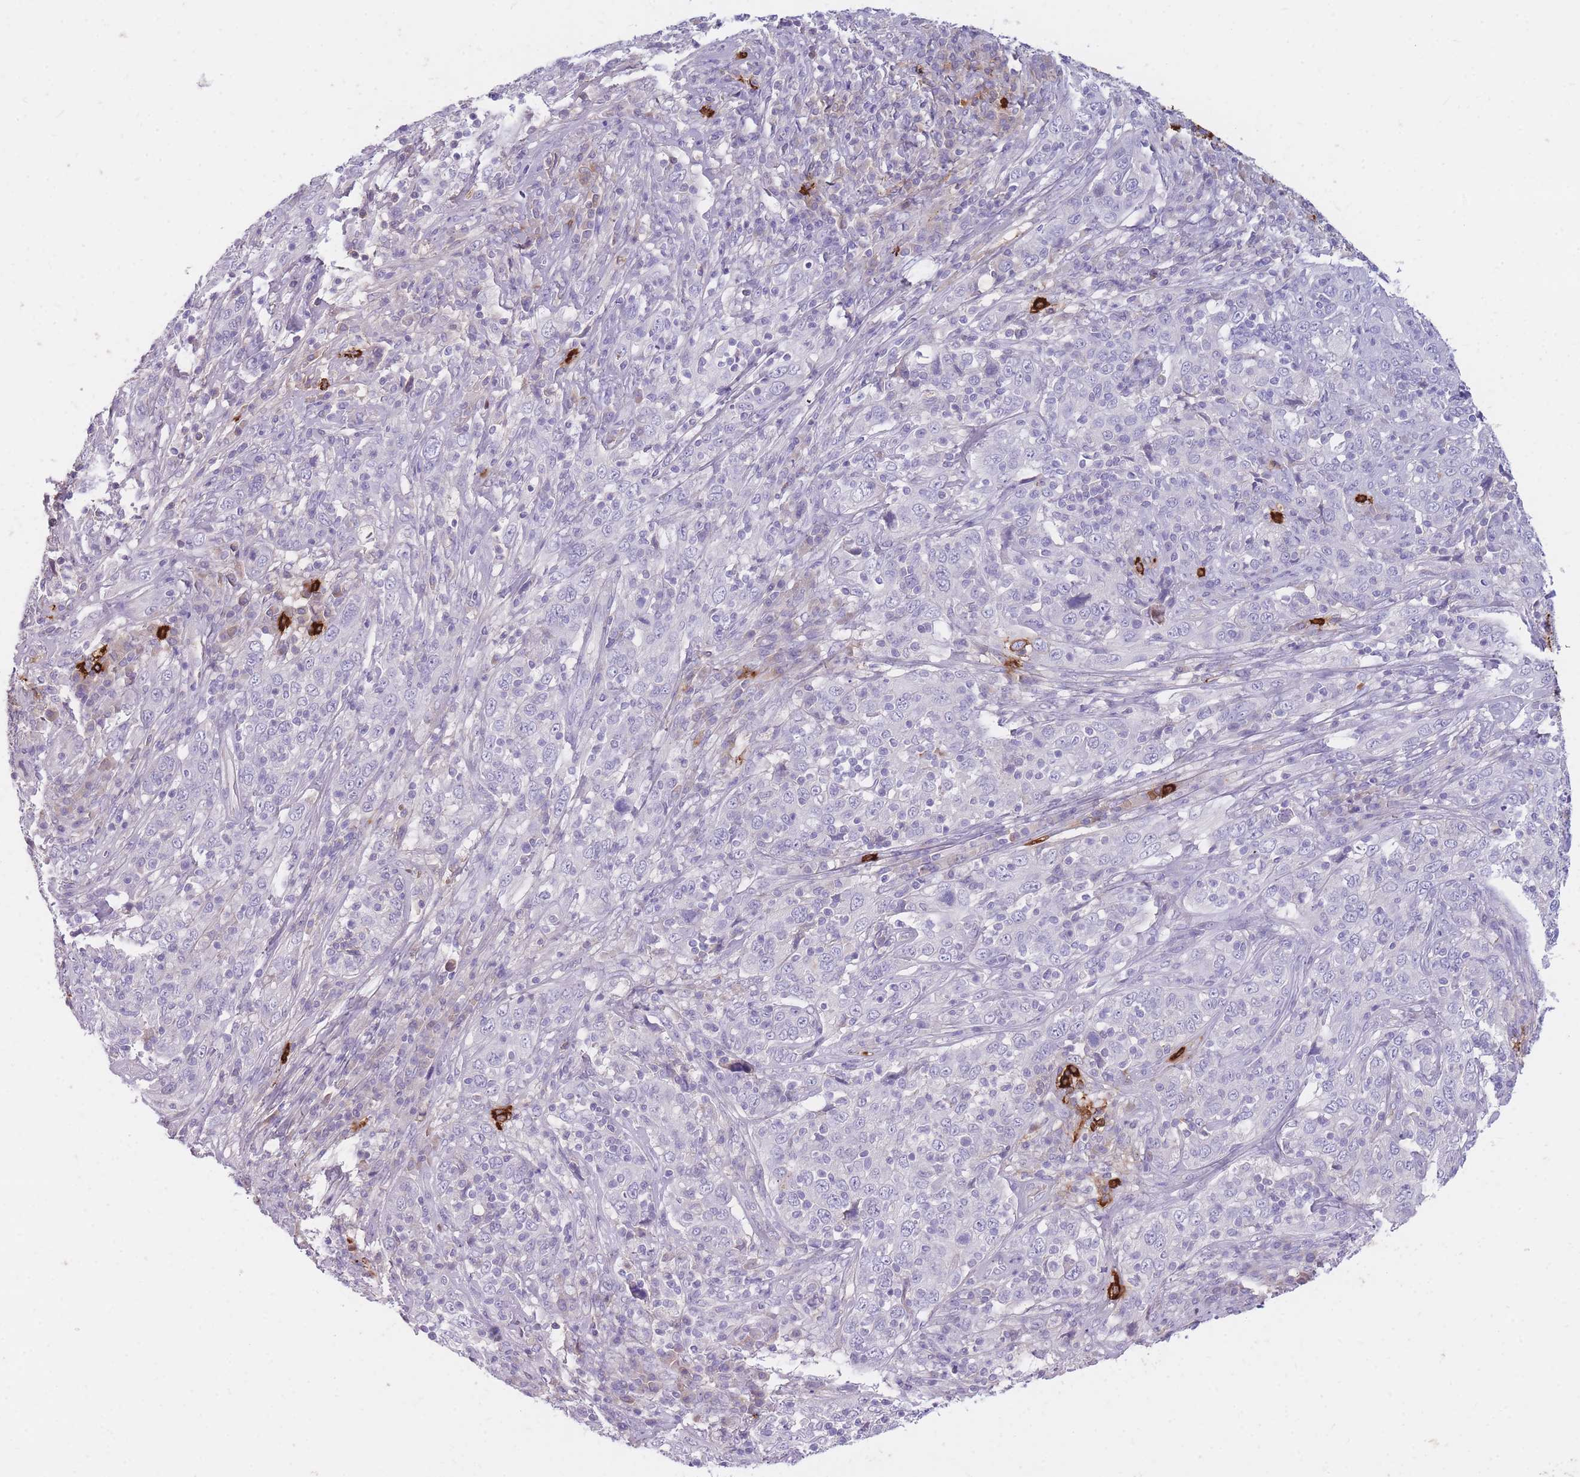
{"staining": {"intensity": "negative", "quantity": "none", "location": "none"}, "tissue": "cervical cancer", "cell_type": "Tumor cells", "image_type": "cancer", "snomed": [{"axis": "morphology", "description": "Squamous cell carcinoma, NOS"}, {"axis": "topography", "description": "Cervix"}], "caption": "Immunohistochemistry (IHC) of human cervical cancer shows no staining in tumor cells.", "gene": "TPSD1", "patient": {"sex": "female", "age": 46}}